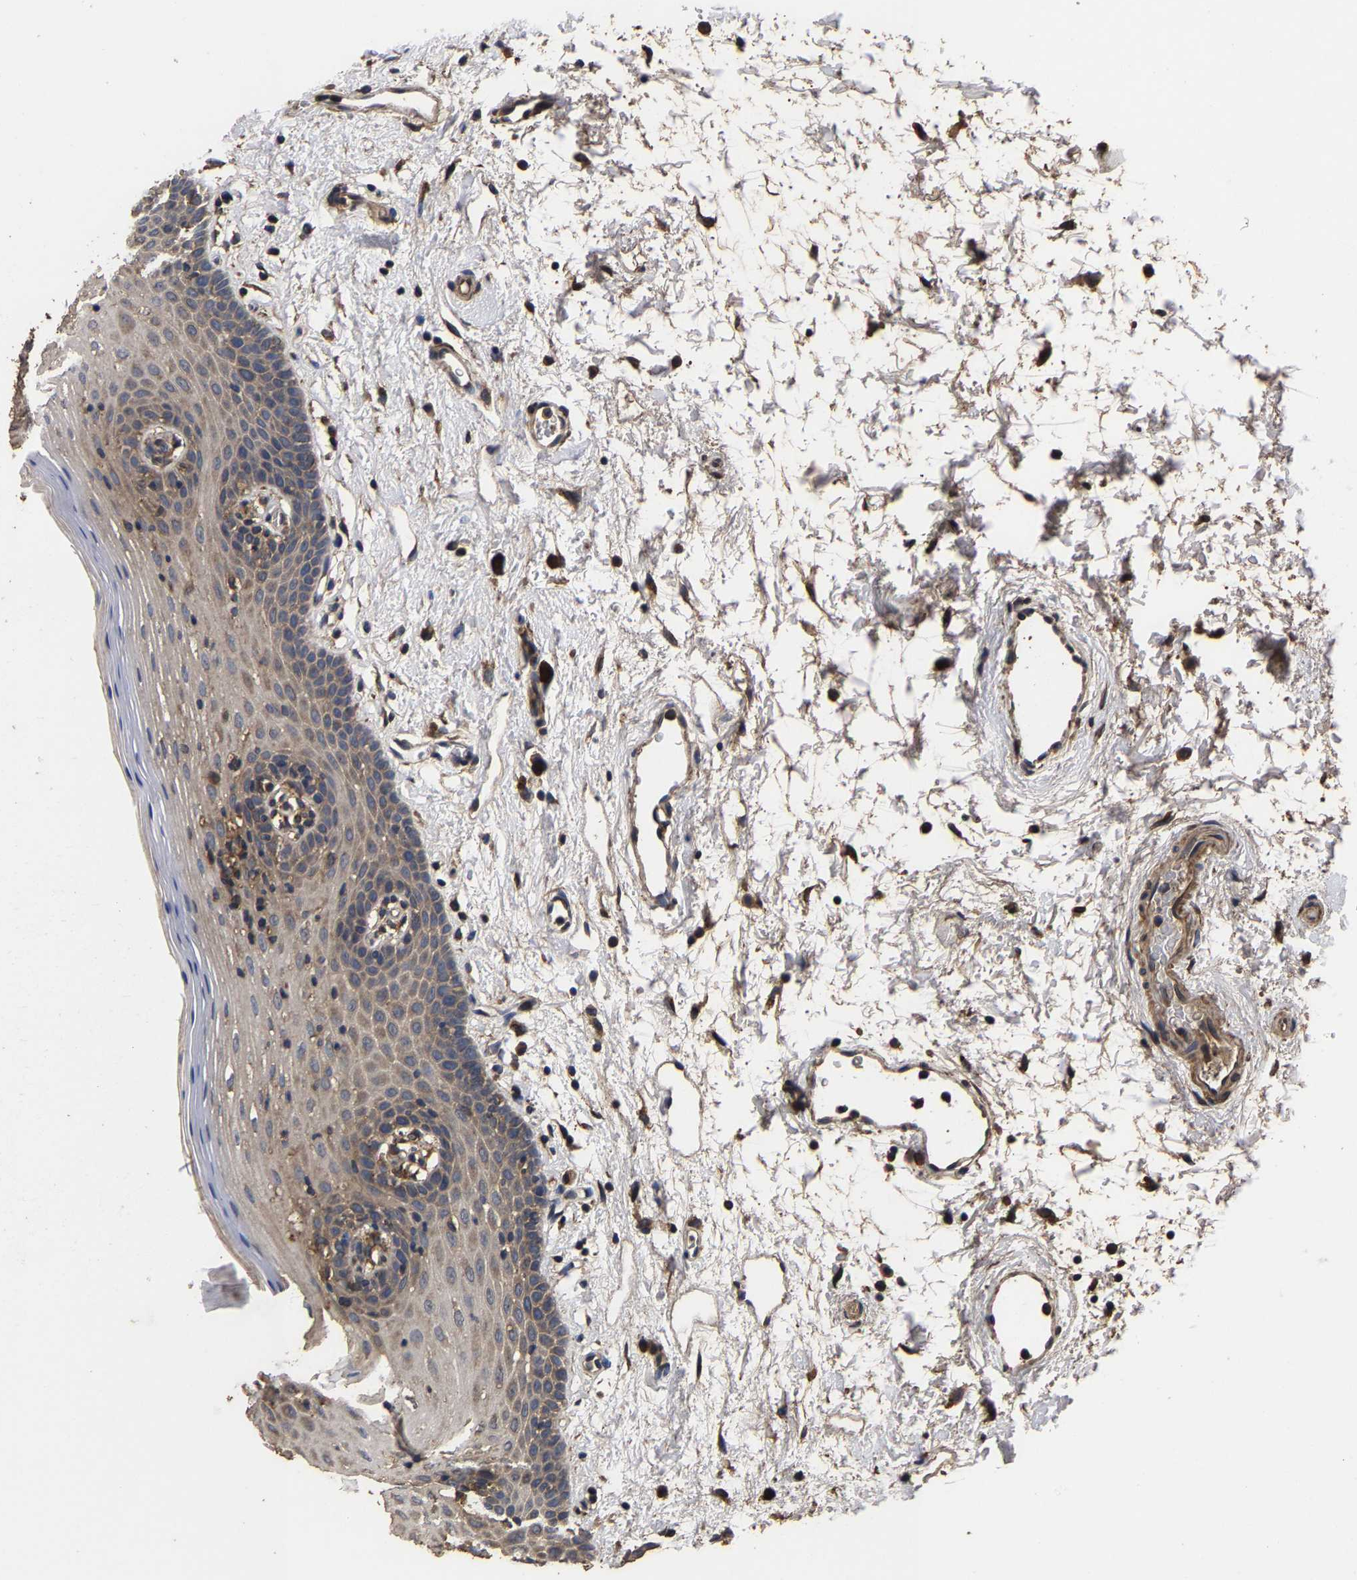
{"staining": {"intensity": "weak", "quantity": "25%-75%", "location": "cytoplasmic/membranous"}, "tissue": "oral mucosa", "cell_type": "Squamous epithelial cells", "image_type": "normal", "snomed": [{"axis": "morphology", "description": "Normal tissue, NOS"}, {"axis": "topography", "description": "Oral tissue"}], "caption": "IHC histopathology image of benign oral mucosa: oral mucosa stained using IHC shows low levels of weak protein expression localized specifically in the cytoplasmic/membranous of squamous epithelial cells, appearing as a cytoplasmic/membranous brown color.", "gene": "ITCH", "patient": {"sex": "male", "age": 66}}